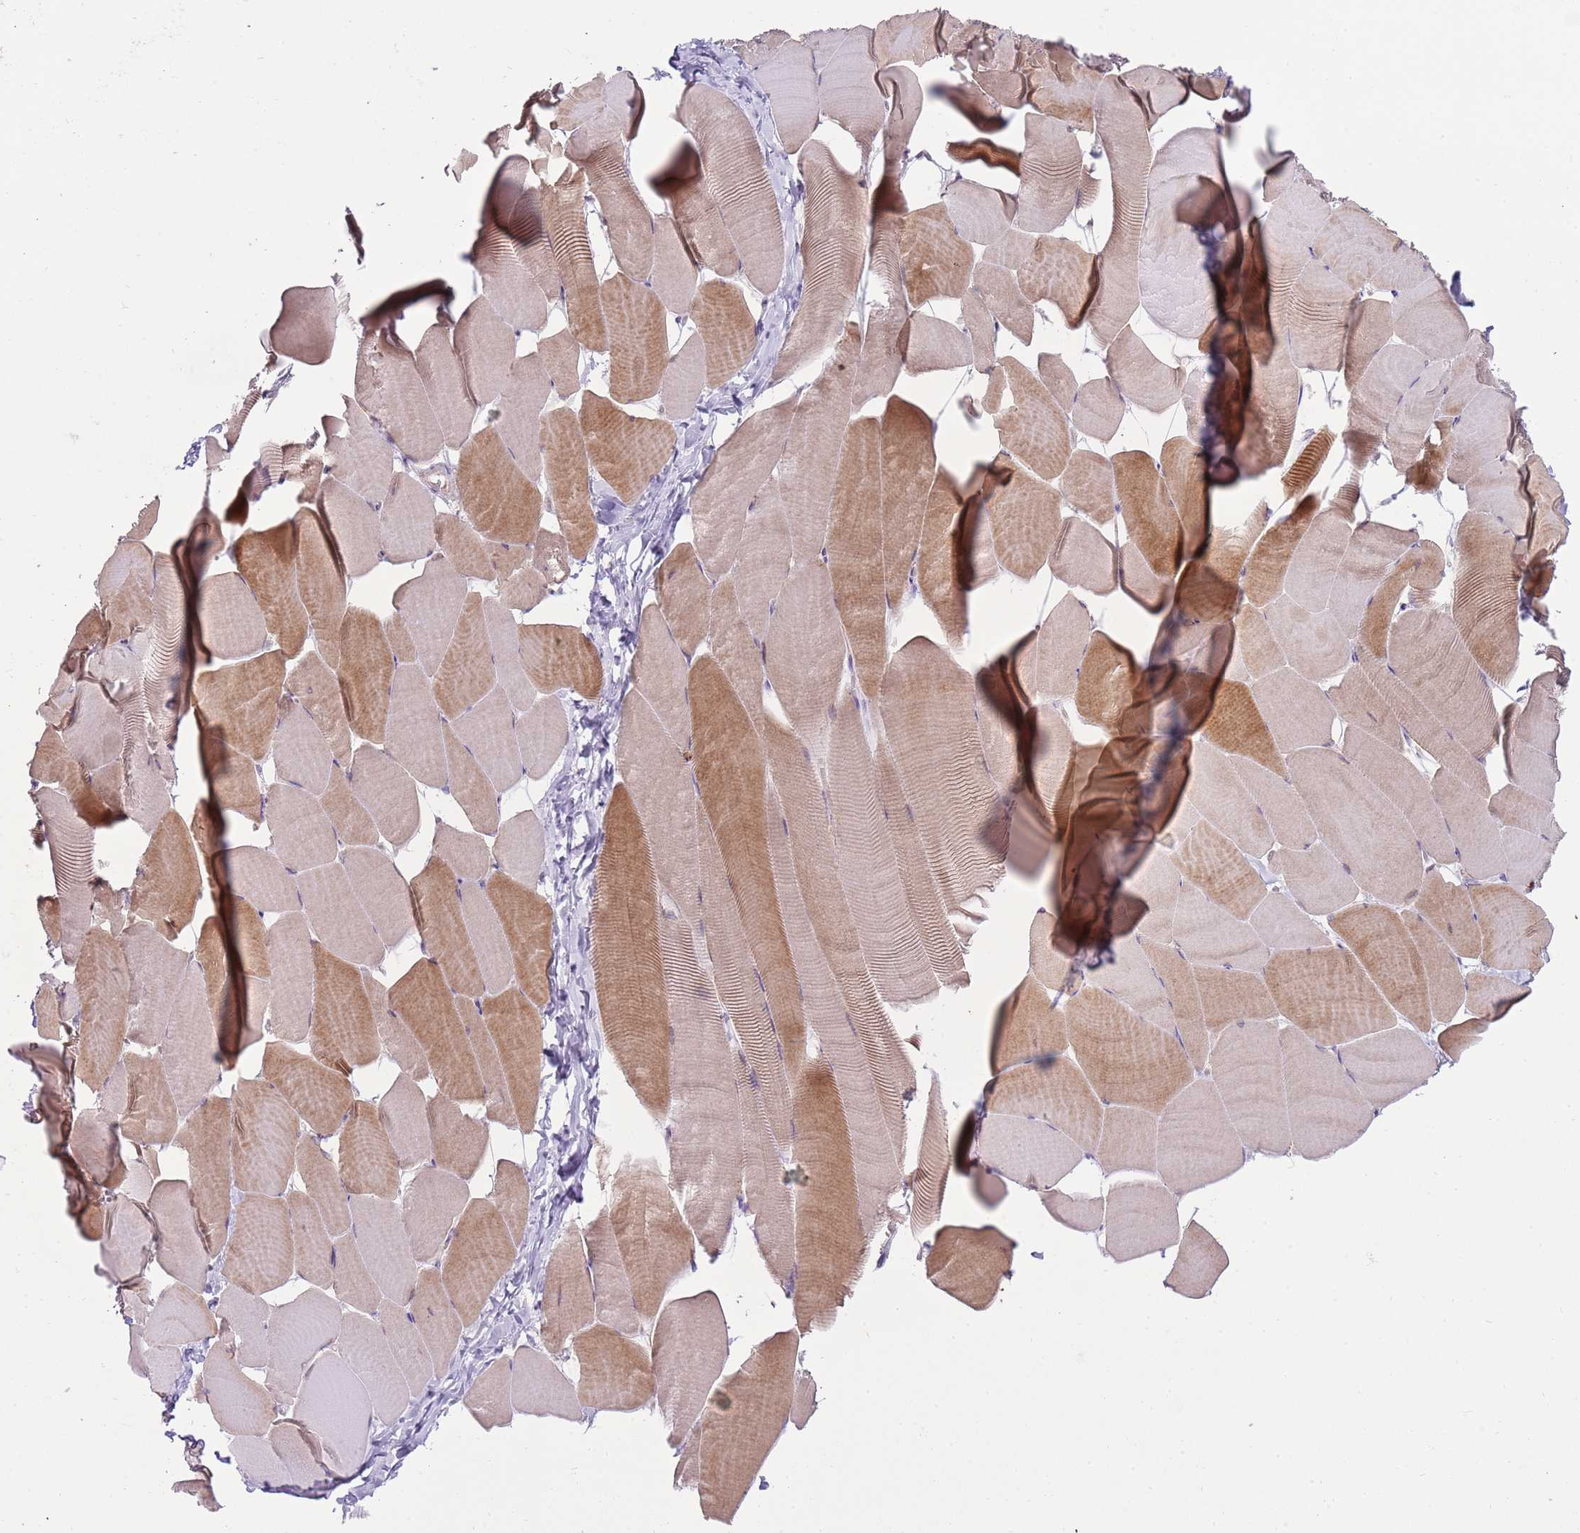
{"staining": {"intensity": "moderate", "quantity": "25%-75%", "location": "cytoplasmic/membranous"}, "tissue": "skeletal muscle", "cell_type": "Myocytes", "image_type": "normal", "snomed": [{"axis": "morphology", "description": "Normal tissue, NOS"}, {"axis": "topography", "description": "Skeletal muscle"}], "caption": "IHC (DAB) staining of unremarkable human skeletal muscle displays moderate cytoplasmic/membranous protein expression in approximately 25%-75% of myocytes.", "gene": "NBPF4", "patient": {"sex": "male", "age": 25}}